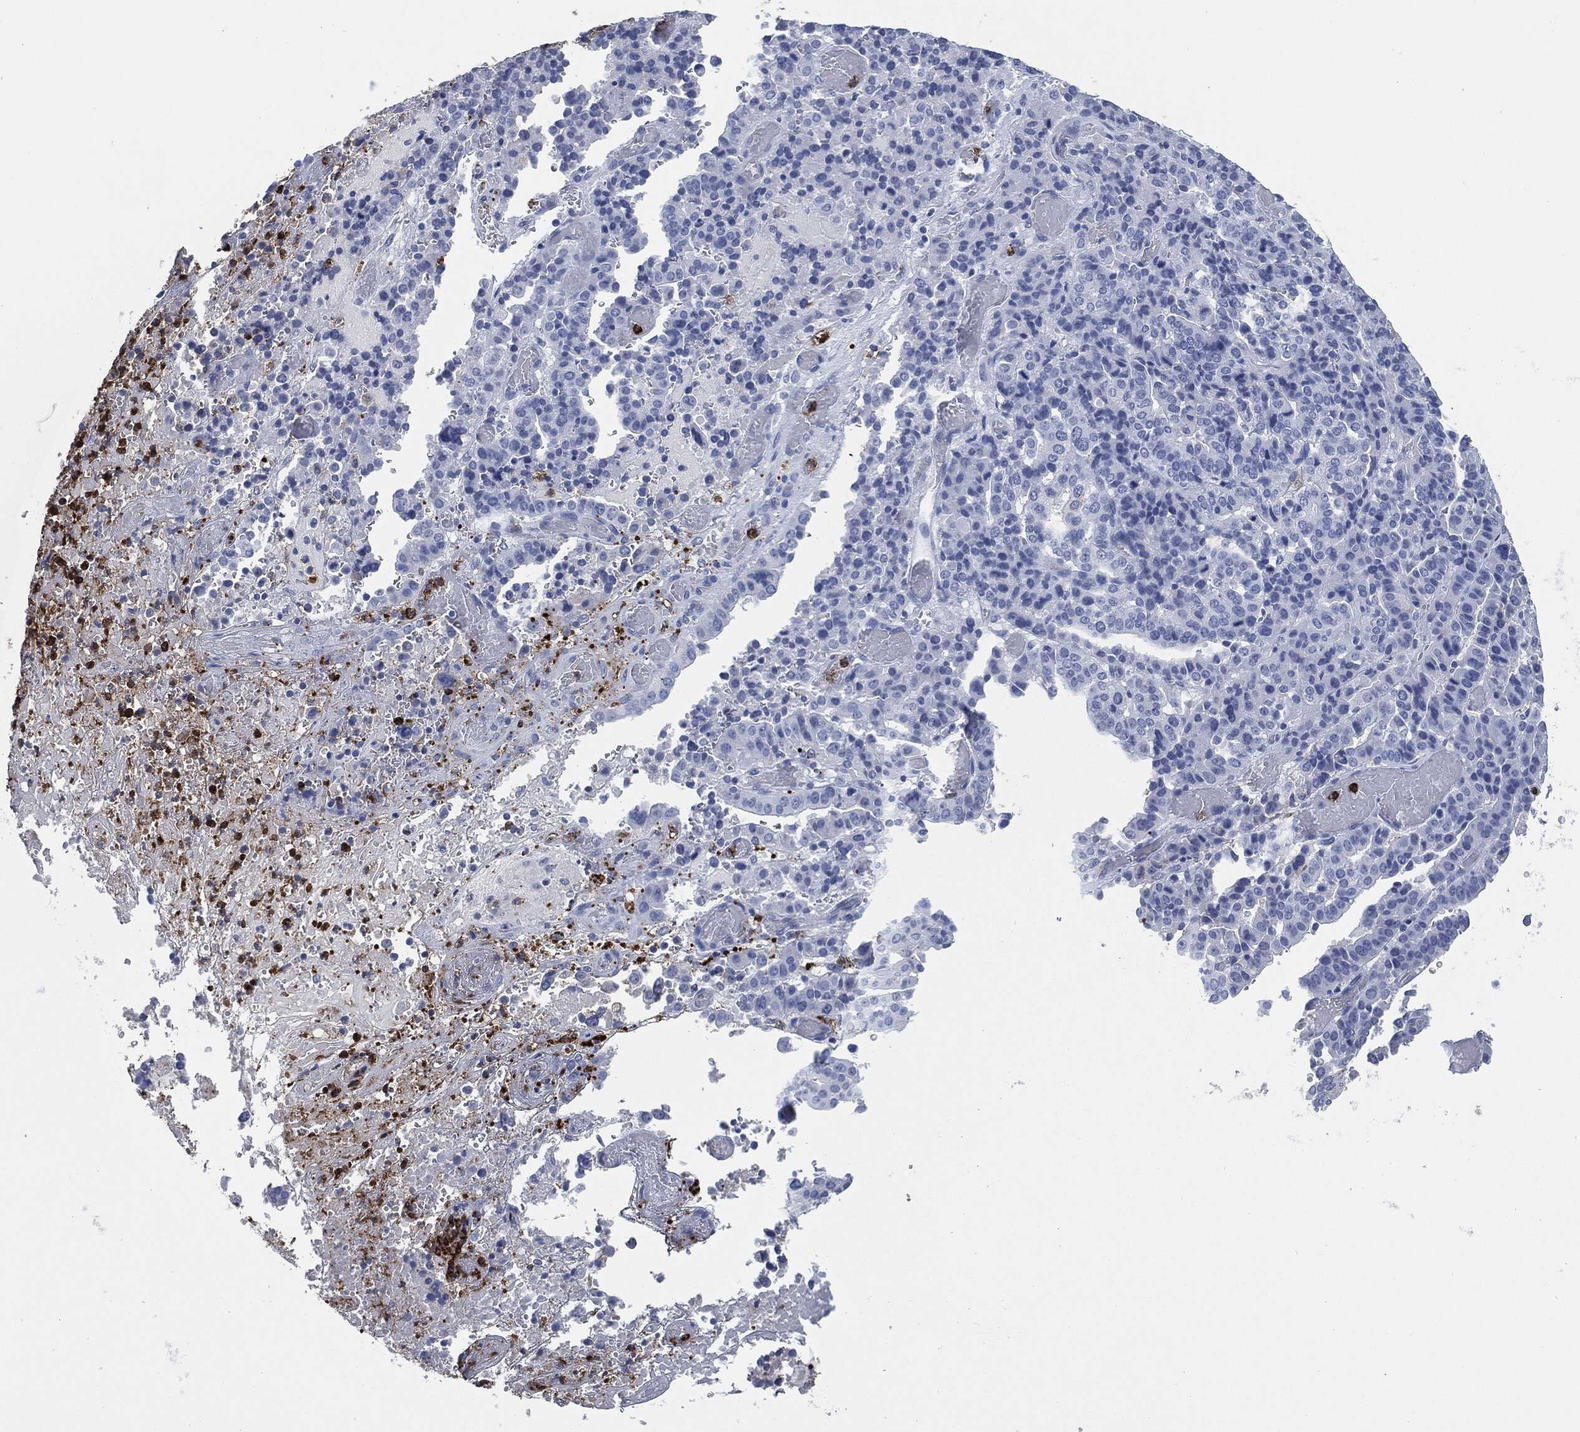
{"staining": {"intensity": "negative", "quantity": "none", "location": "none"}, "tissue": "stomach cancer", "cell_type": "Tumor cells", "image_type": "cancer", "snomed": [{"axis": "morphology", "description": "Adenocarcinoma, NOS"}, {"axis": "topography", "description": "Stomach"}], "caption": "A histopathology image of human stomach adenocarcinoma is negative for staining in tumor cells. (Stains: DAB immunohistochemistry with hematoxylin counter stain, Microscopy: brightfield microscopy at high magnification).", "gene": "CEACAM8", "patient": {"sex": "male", "age": 48}}